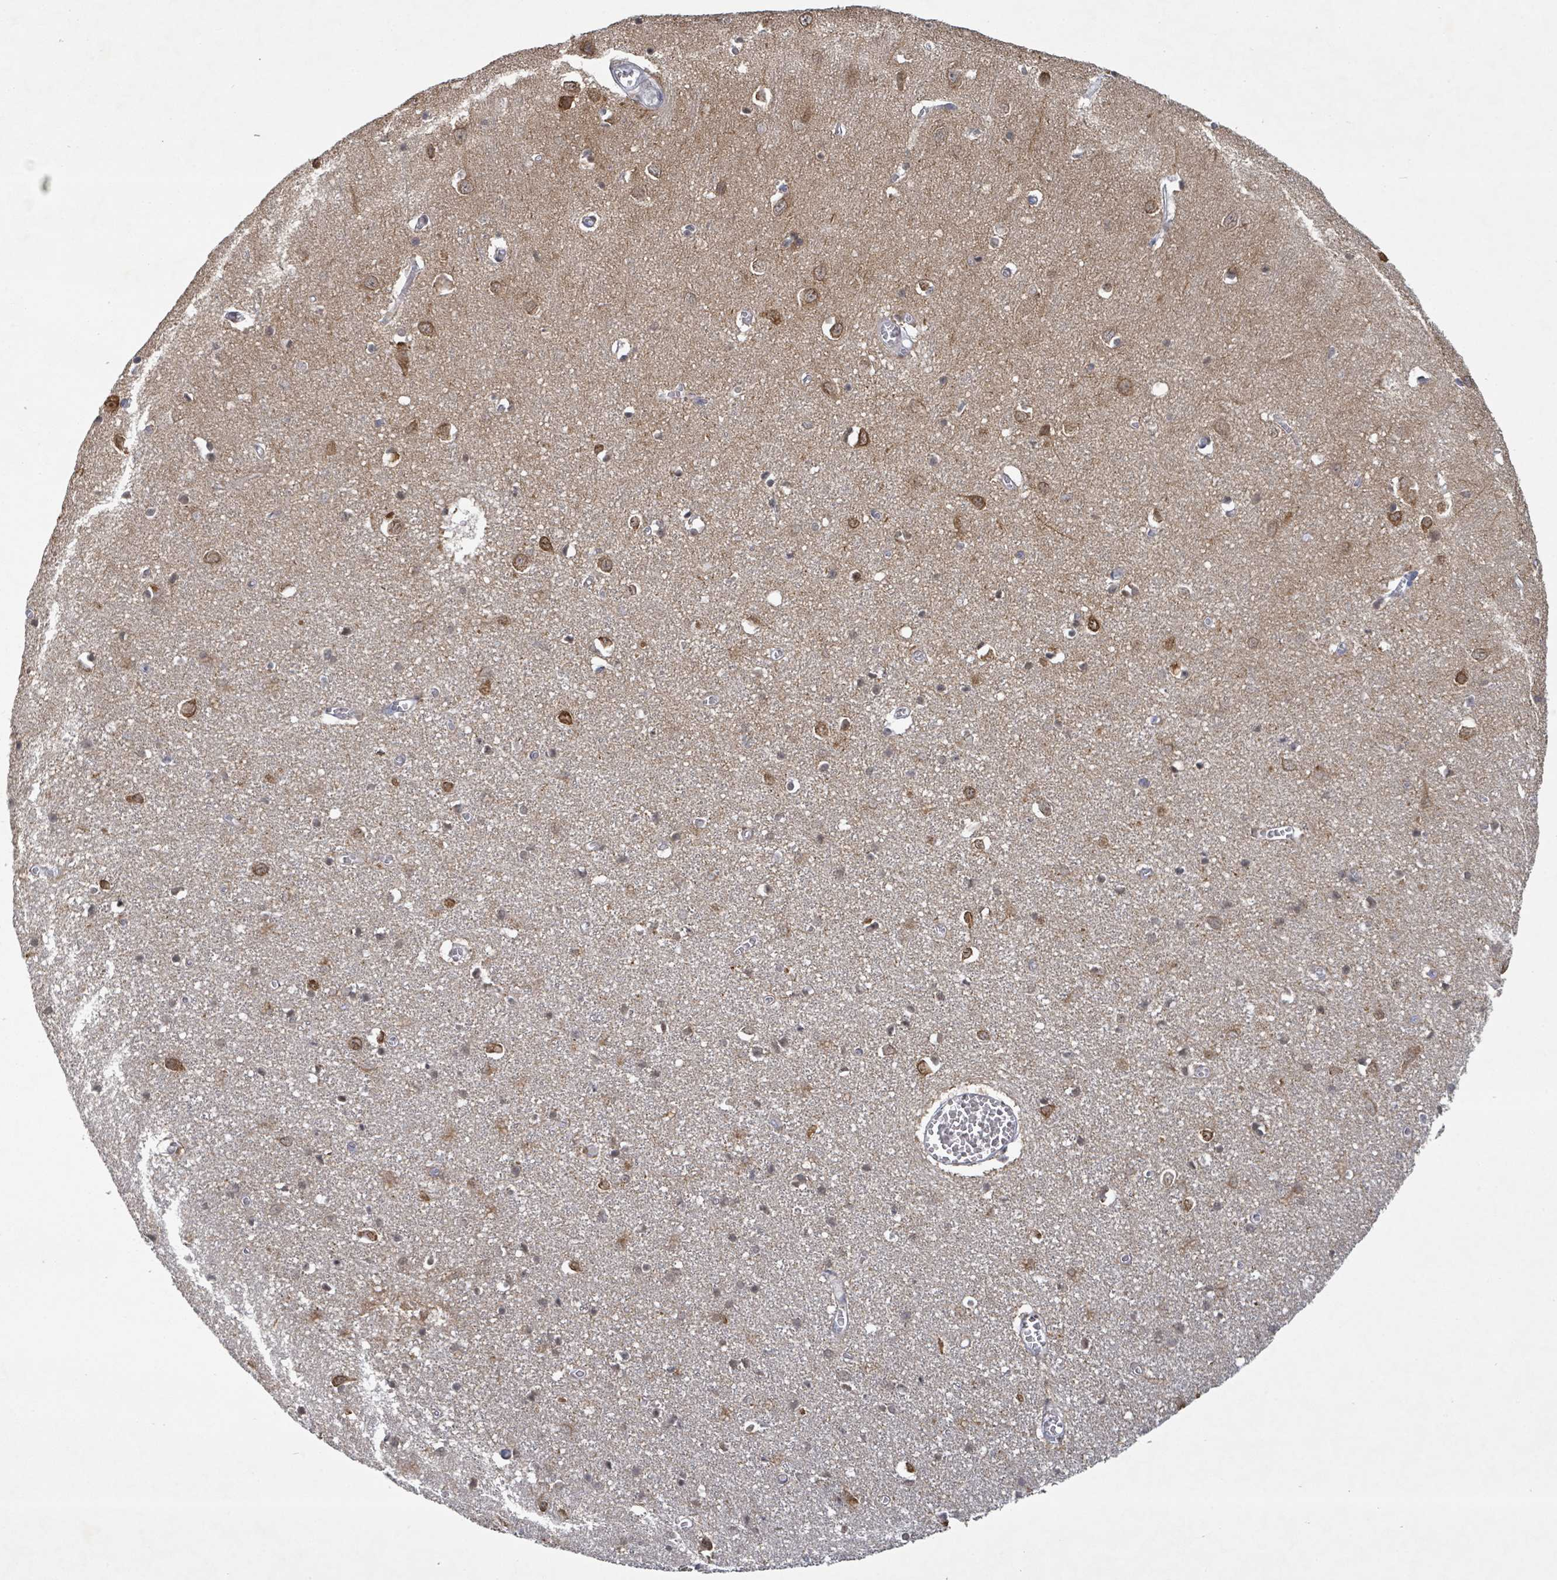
{"staining": {"intensity": "negative", "quantity": "none", "location": "none"}, "tissue": "cerebral cortex", "cell_type": "Endothelial cells", "image_type": "normal", "snomed": [{"axis": "morphology", "description": "Normal tissue, NOS"}, {"axis": "topography", "description": "Cerebral cortex"}], "caption": "Micrograph shows no protein positivity in endothelial cells of benign cerebral cortex.", "gene": "BANP", "patient": {"sex": "female", "age": 64}}